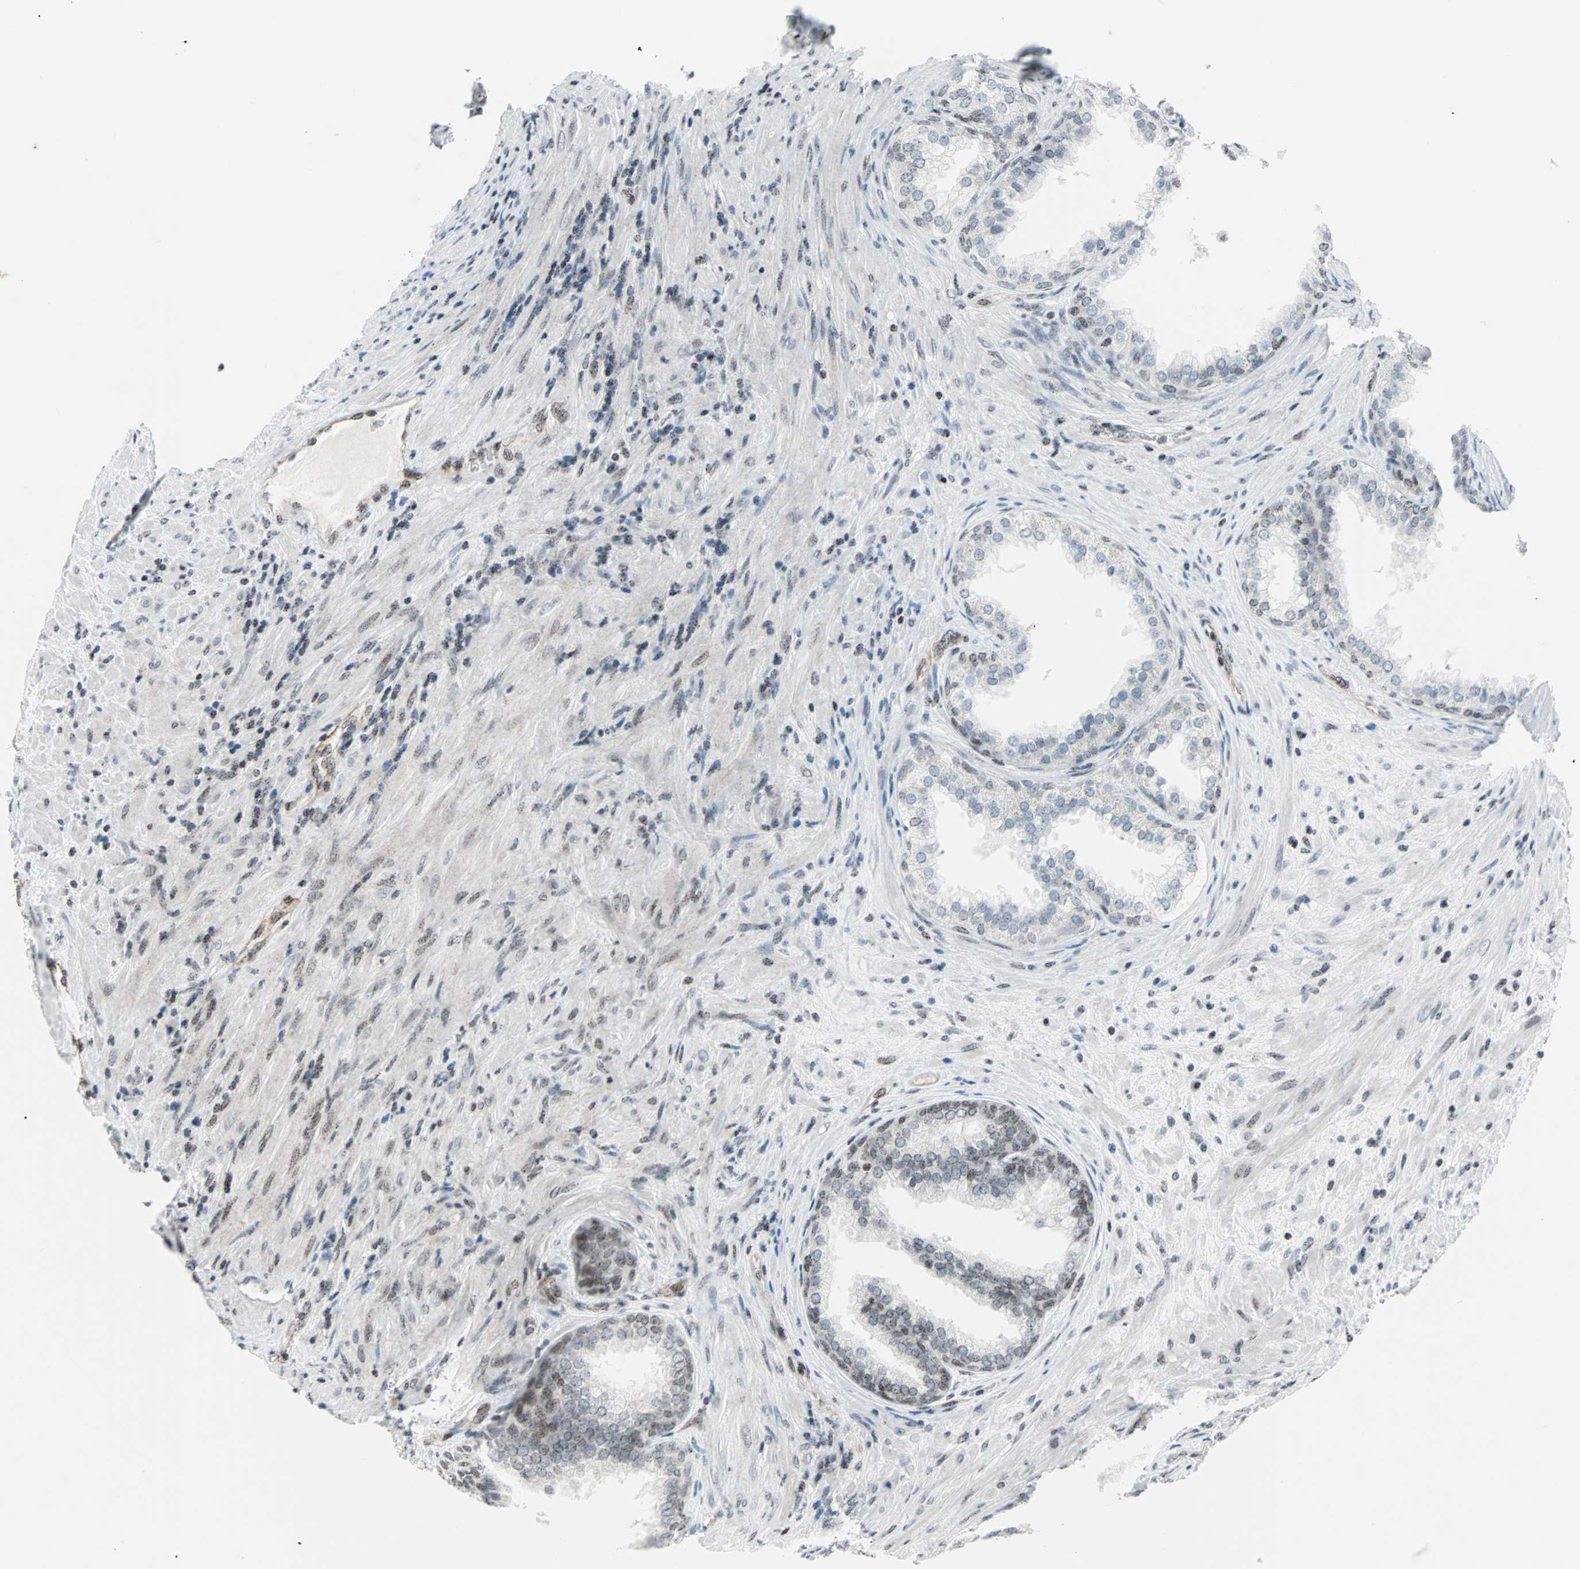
{"staining": {"intensity": "weak", "quantity": "<25%", "location": "nuclear"}, "tissue": "prostate", "cell_type": "Glandular cells", "image_type": "normal", "snomed": [{"axis": "morphology", "description": "Normal tissue, NOS"}, {"axis": "topography", "description": "Prostate"}], "caption": "Immunohistochemistry histopathology image of unremarkable prostate: human prostate stained with DAB (3,3'-diaminobenzidine) exhibits no significant protein positivity in glandular cells.", "gene": "CENPA", "patient": {"sex": "male", "age": 76}}